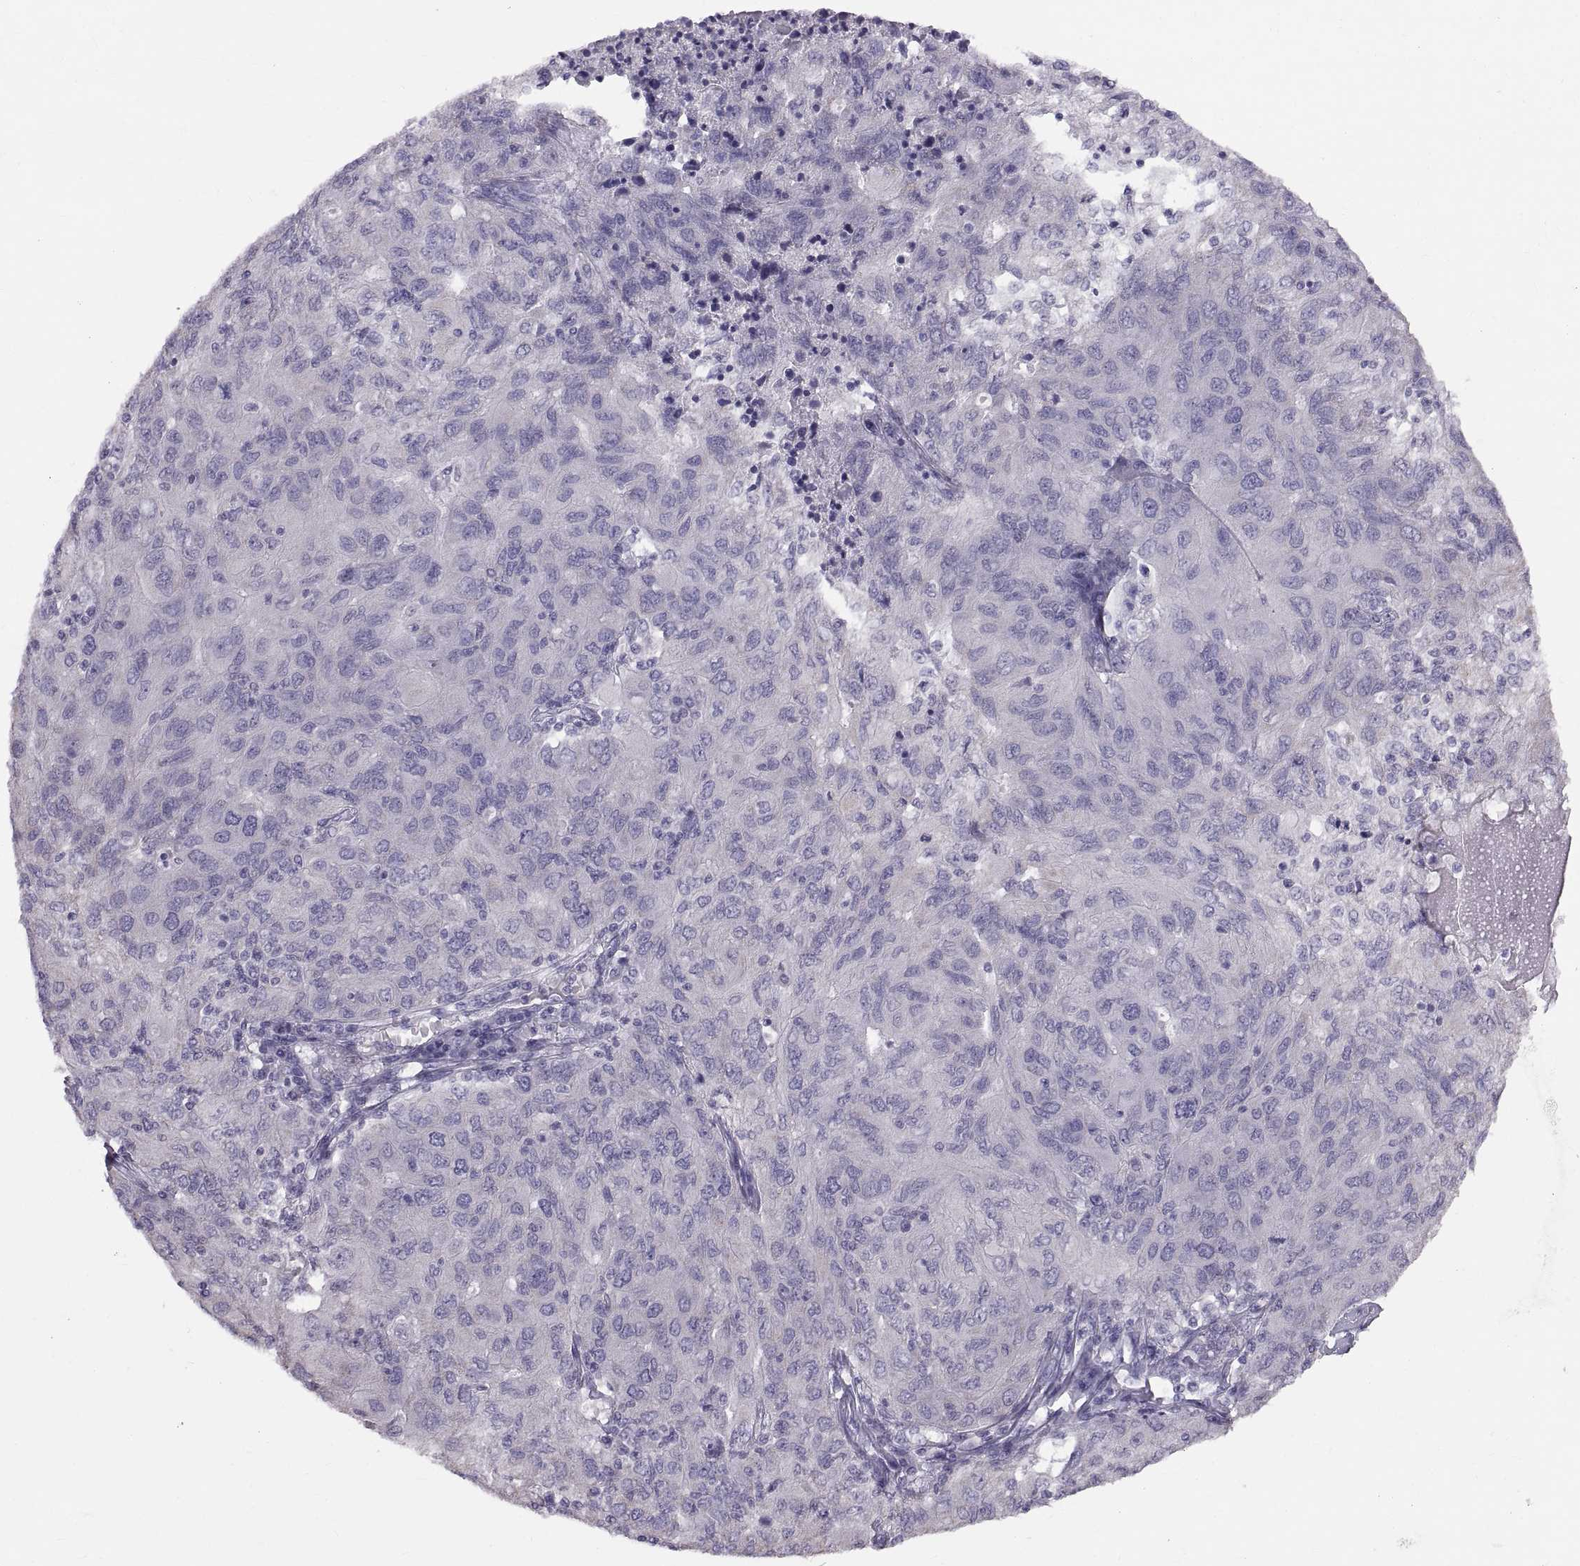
{"staining": {"intensity": "negative", "quantity": "none", "location": "none"}, "tissue": "ovarian cancer", "cell_type": "Tumor cells", "image_type": "cancer", "snomed": [{"axis": "morphology", "description": "Carcinoma, endometroid"}, {"axis": "topography", "description": "Ovary"}], "caption": "Immunohistochemistry photomicrograph of neoplastic tissue: endometroid carcinoma (ovarian) stained with DAB reveals no significant protein staining in tumor cells. (DAB (3,3'-diaminobenzidine) immunohistochemistry visualized using brightfield microscopy, high magnification).", "gene": "WBP2NL", "patient": {"sex": "female", "age": 50}}